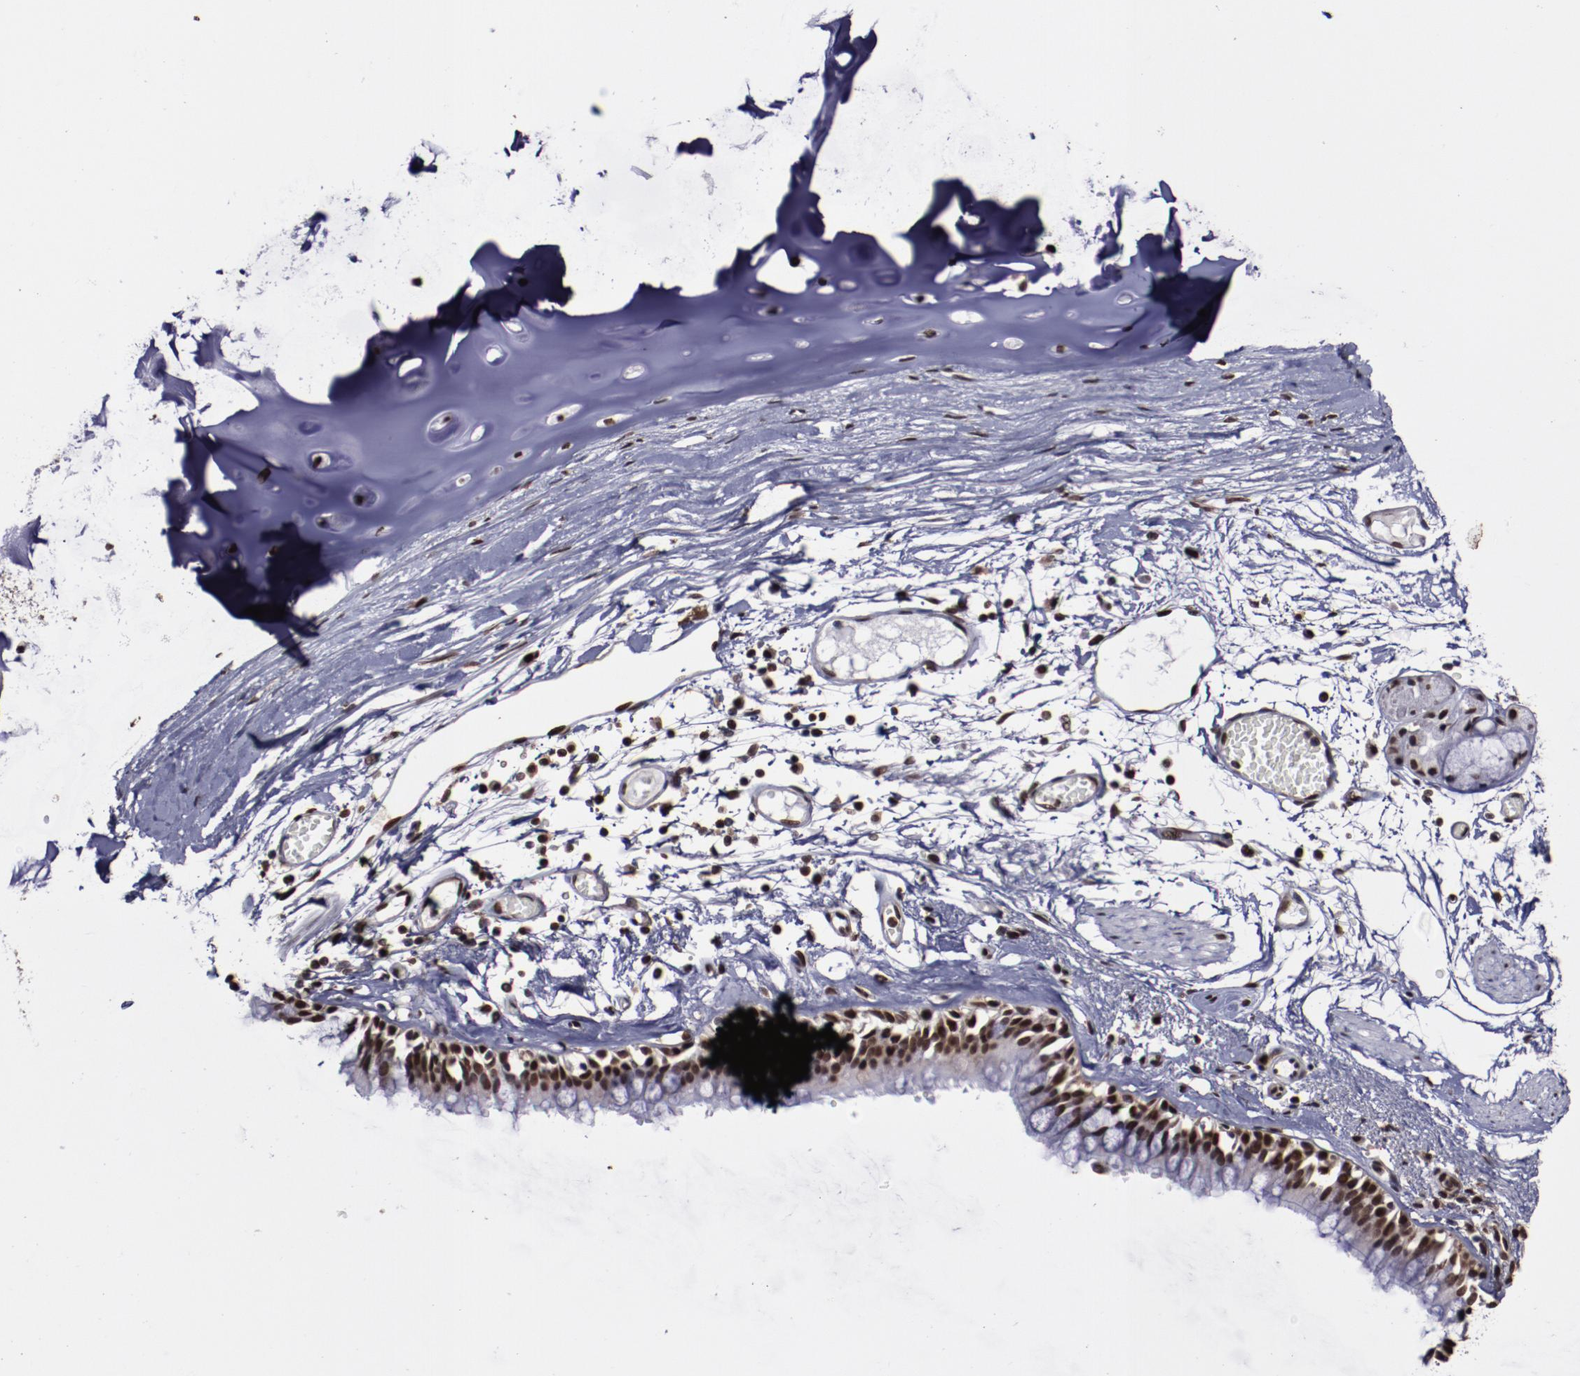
{"staining": {"intensity": "moderate", "quantity": ">75%", "location": "nuclear"}, "tissue": "bronchus", "cell_type": "Respiratory epithelial cells", "image_type": "normal", "snomed": [{"axis": "morphology", "description": "Normal tissue, NOS"}, {"axis": "topography", "description": "Bronchus"}, {"axis": "topography", "description": "Lung"}], "caption": "Immunohistochemistry histopathology image of benign human bronchus stained for a protein (brown), which reveals medium levels of moderate nuclear expression in about >75% of respiratory epithelial cells.", "gene": "APEX1", "patient": {"sex": "female", "age": 56}}